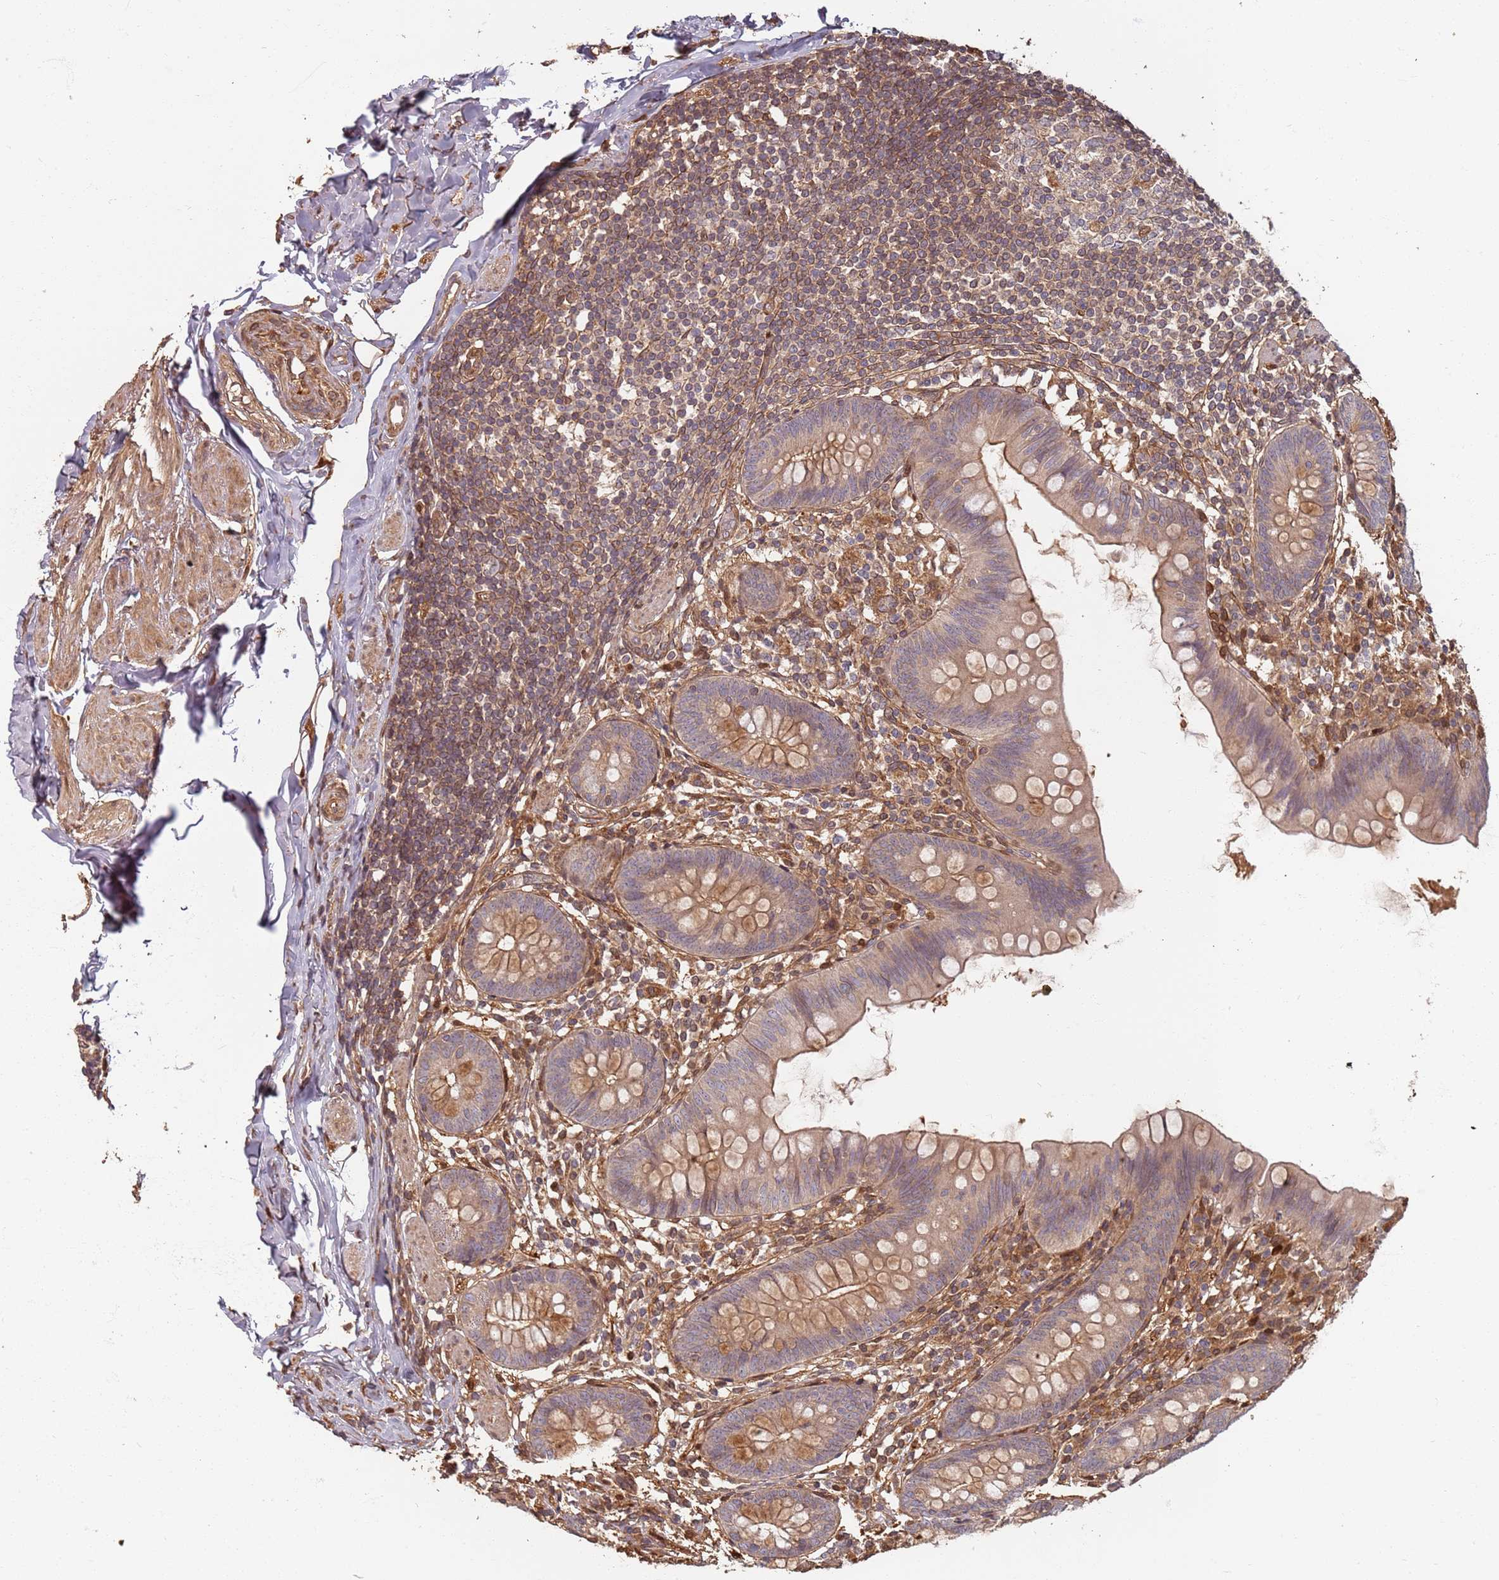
{"staining": {"intensity": "weak", "quantity": ">75%", "location": "cytoplasmic/membranous"}, "tissue": "appendix", "cell_type": "Glandular cells", "image_type": "normal", "snomed": [{"axis": "morphology", "description": "Normal tissue, NOS"}, {"axis": "topography", "description": "Appendix"}], "caption": "Protein staining by IHC exhibits weak cytoplasmic/membranous positivity in about >75% of glandular cells in unremarkable appendix.", "gene": "SDCCAG8", "patient": {"sex": "female", "age": 62}}